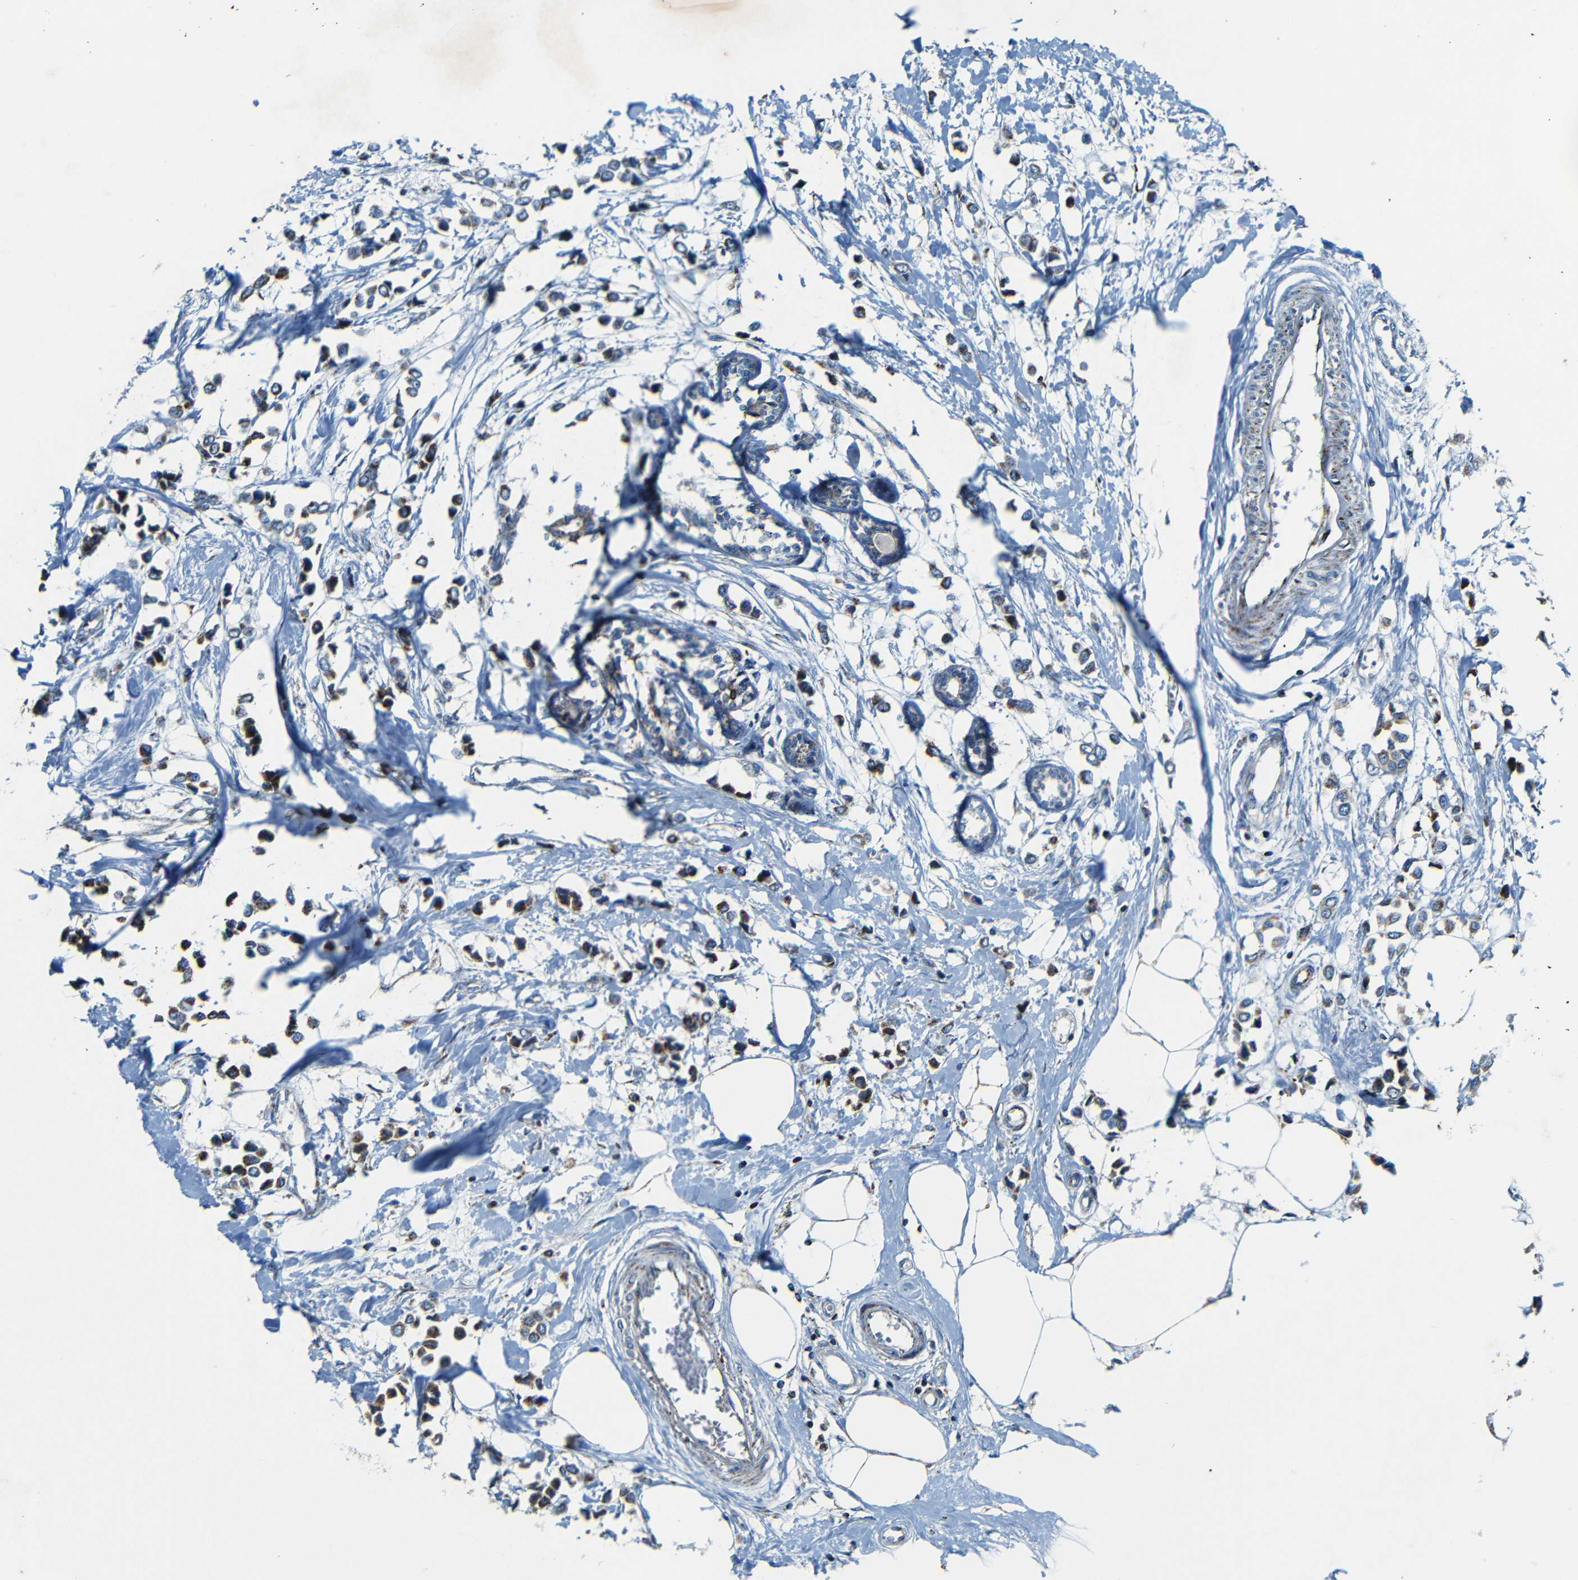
{"staining": {"intensity": "moderate", "quantity": ">75%", "location": "cytoplasmic/membranous"}, "tissue": "breast cancer", "cell_type": "Tumor cells", "image_type": "cancer", "snomed": [{"axis": "morphology", "description": "Lobular carcinoma"}, {"axis": "topography", "description": "Breast"}], "caption": "Moderate cytoplasmic/membranous expression for a protein is identified in approximately >75% of tumor cells of lobular carcinoma (breast) using immunohistochemistry.", "gene": "WSCD2", "patient": {"sex": "female", "age": 51}}